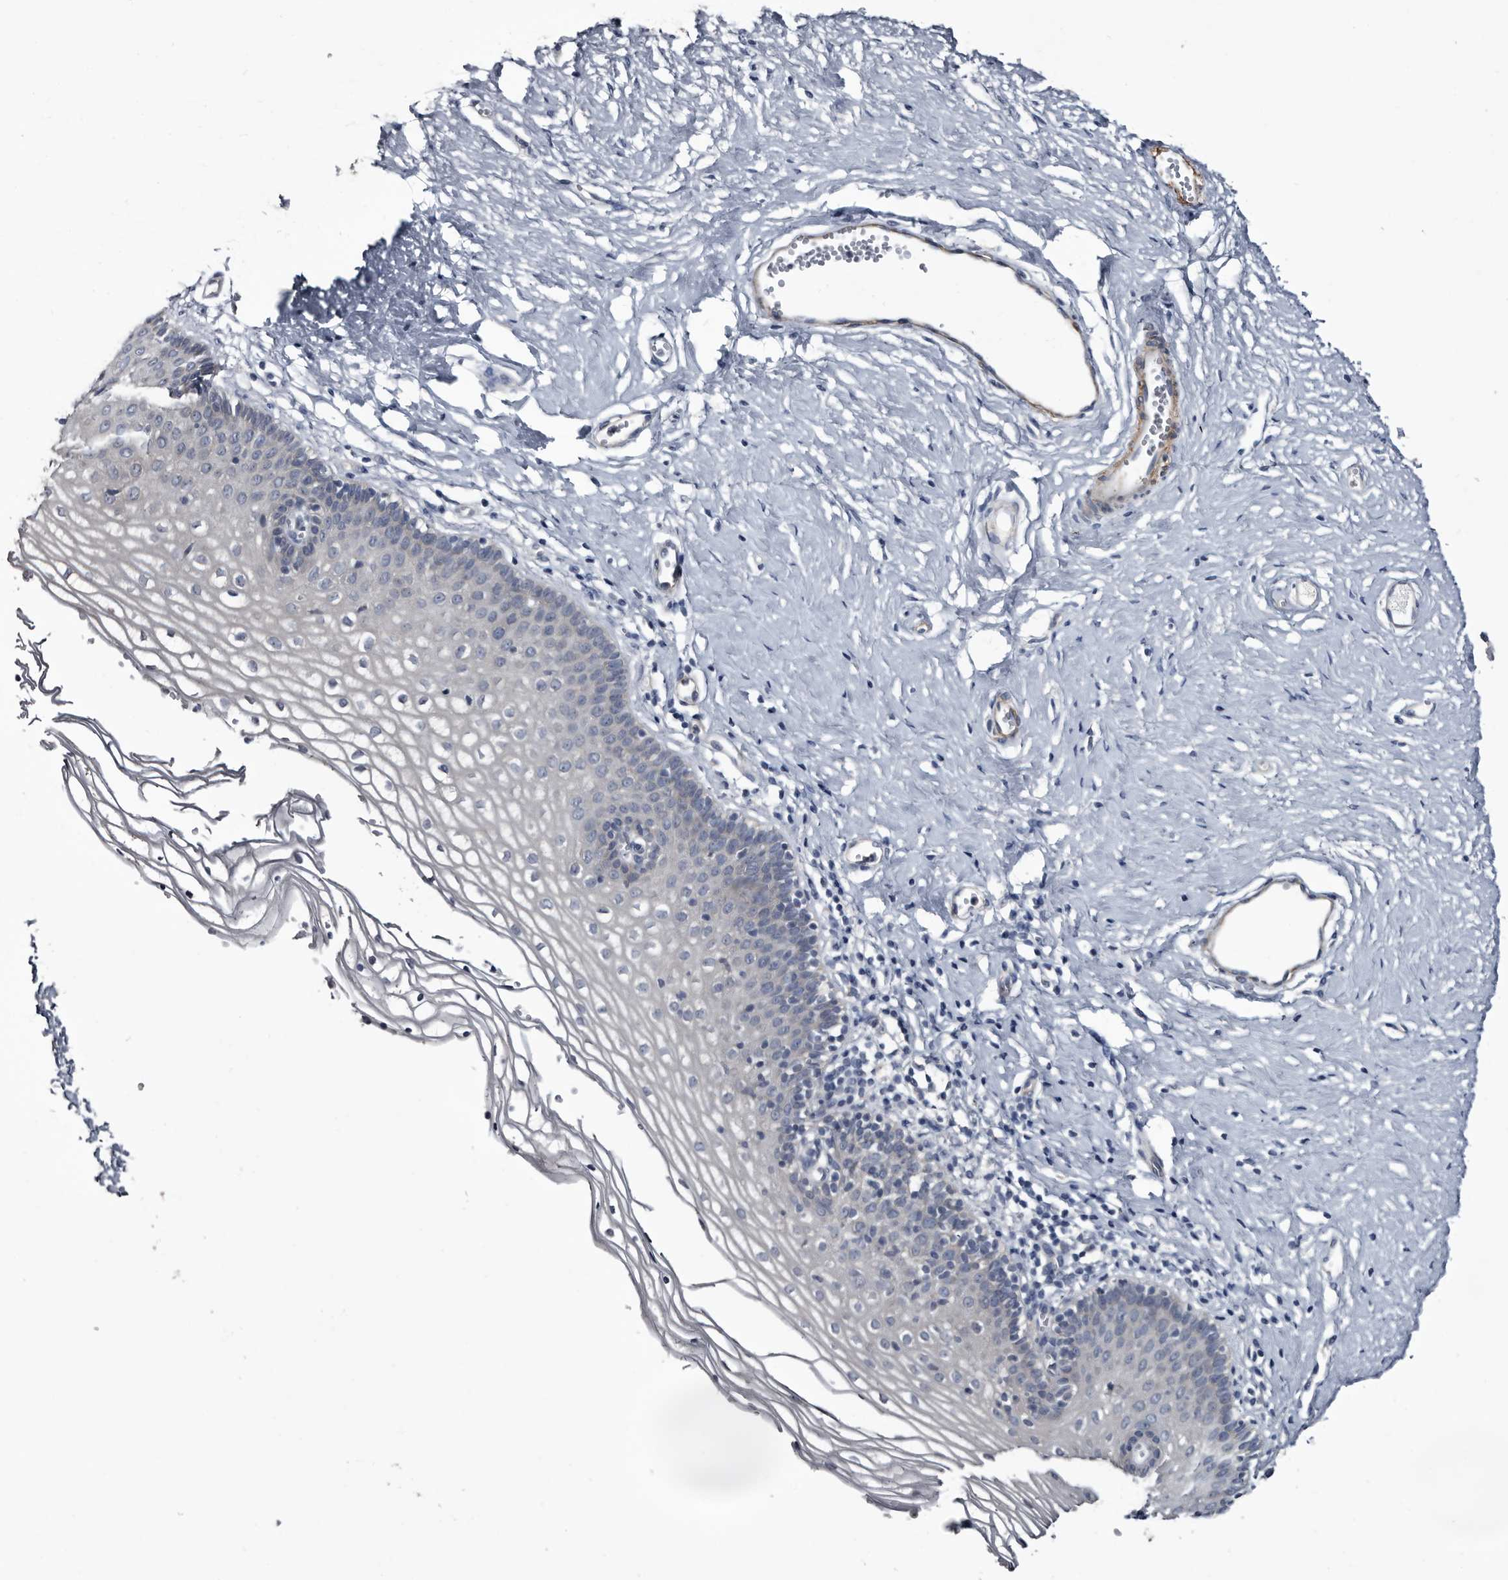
{"staining": {"intensity": "negative", "quantity": "none", "location": "none"}, "tissue": "vagina", "cell_type": "Squamous epithelial cells", "image_type": "normal", "snomed": [{"axis": "morphology", "description": "Normal tissue, NOS"}, {"axis": "topography", "description": "Vagina"}], "caption": "High magnification brightfield microscopy of benign vagina stained with DAB (brown) and counterstained with hematoxylin (blue): squamous epithelial cells show no significant staining. (Stains: DAB immunohistochemistry (IHC) with hematoxylin counter stain, Microscopy: brightfield microscopy at high magnification).", "gene": "IARS1", "patient": {"sex": "female", "age": 32}}